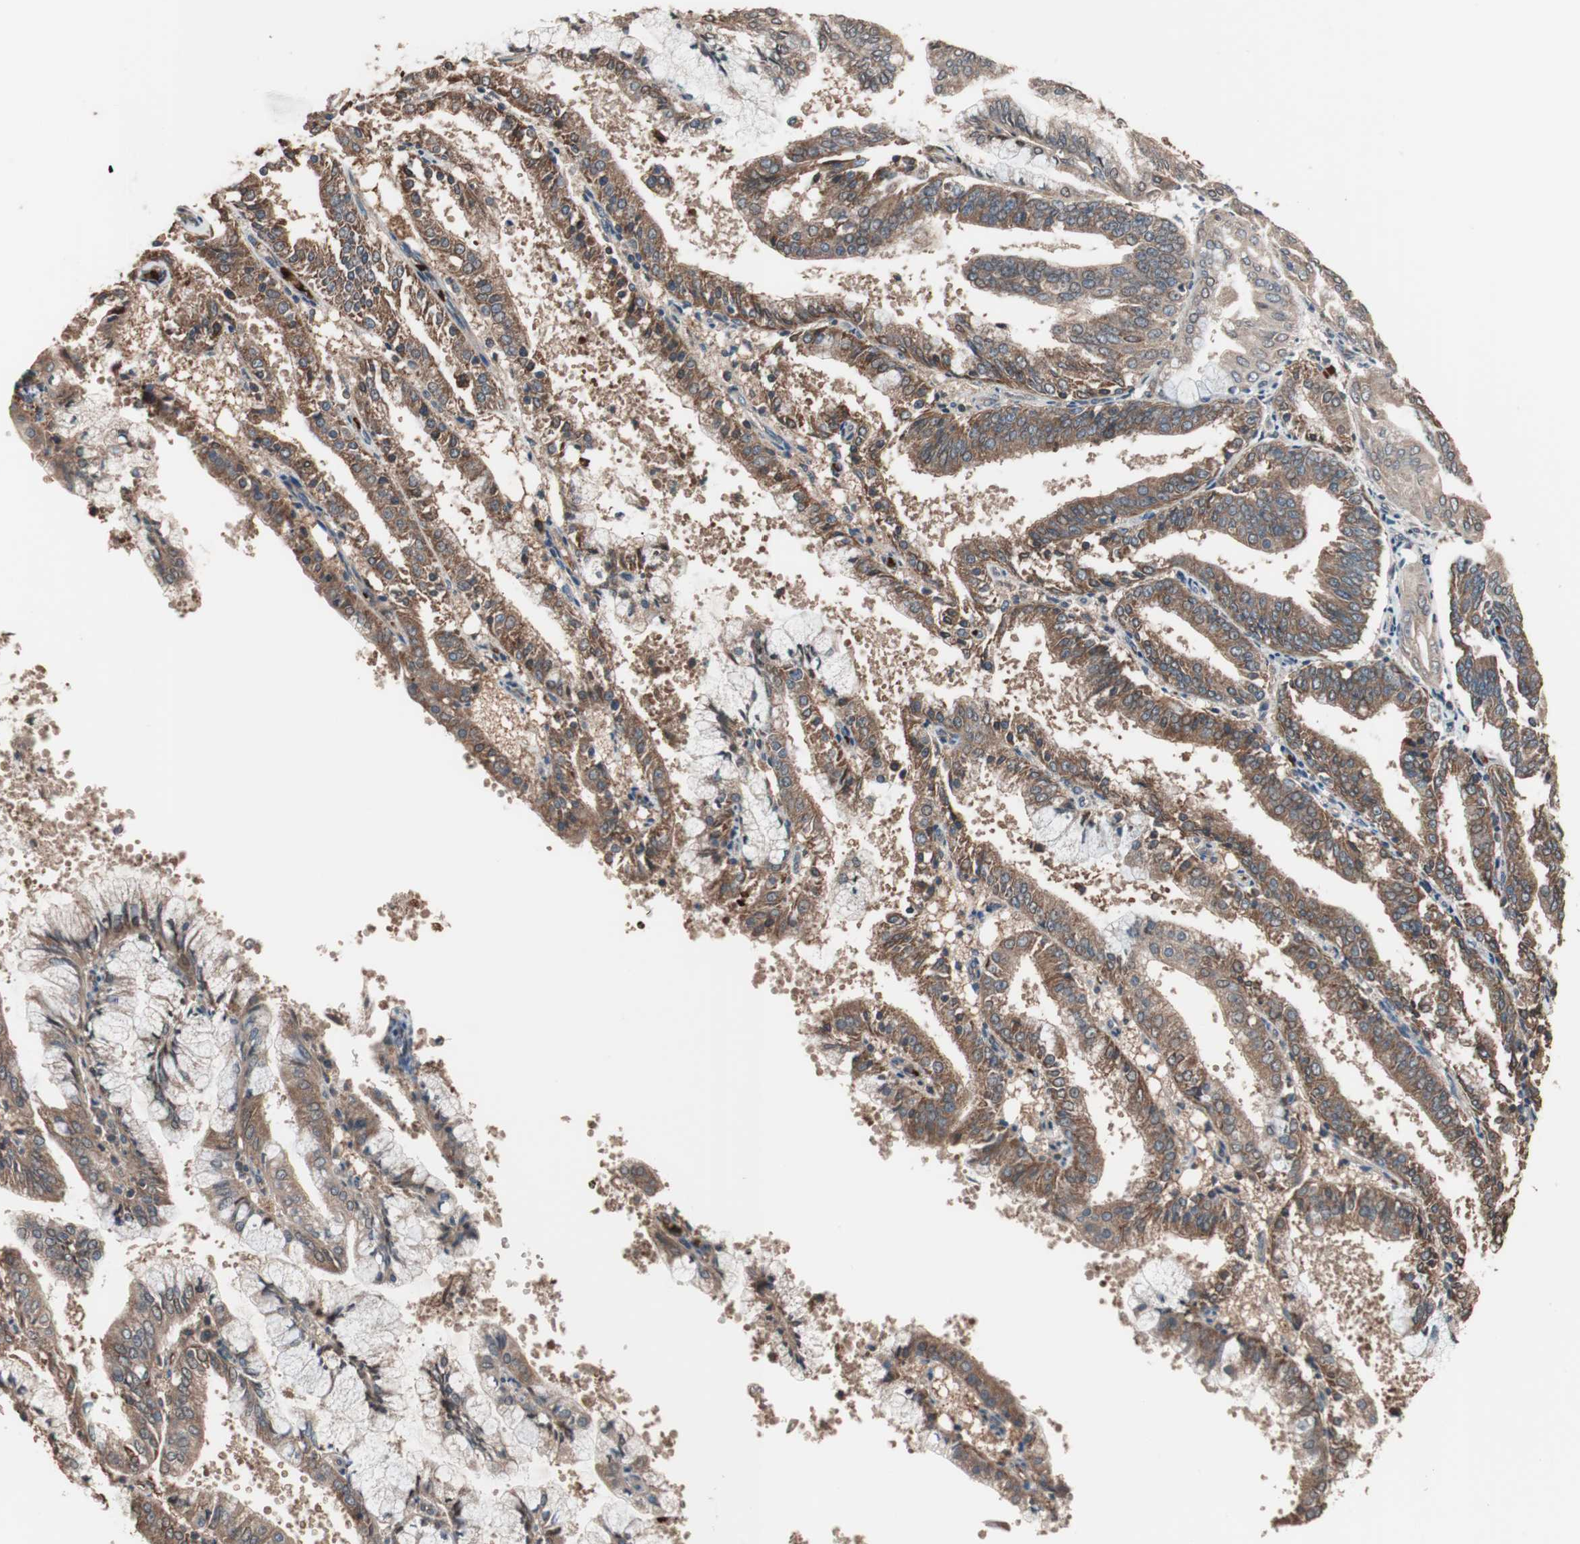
{"staining": {"intensity": "moderate", "quantity": ">75%", "location": "cytoplasmic/membranous"}, "tissue": "endometrial cancer", "cell_type": "Tumor cells", "image_type": "cancer", "snomed": [{"axis": "morphology", "description": "Adenocarcinoma, NOS"}, {"axis": "topography", "description": "Endometrium"}], "caption": "The image shows immunohistochemical staining of adenocarcinoma (endometrial). There is moderate cytoplasmic/membranous positivity is identified in about >75% of tumor cells. (IHC, brightfield microscopy, high magnification).", "gene": "GLYCTK", "patient": {"sex": "female", "age": 63}}